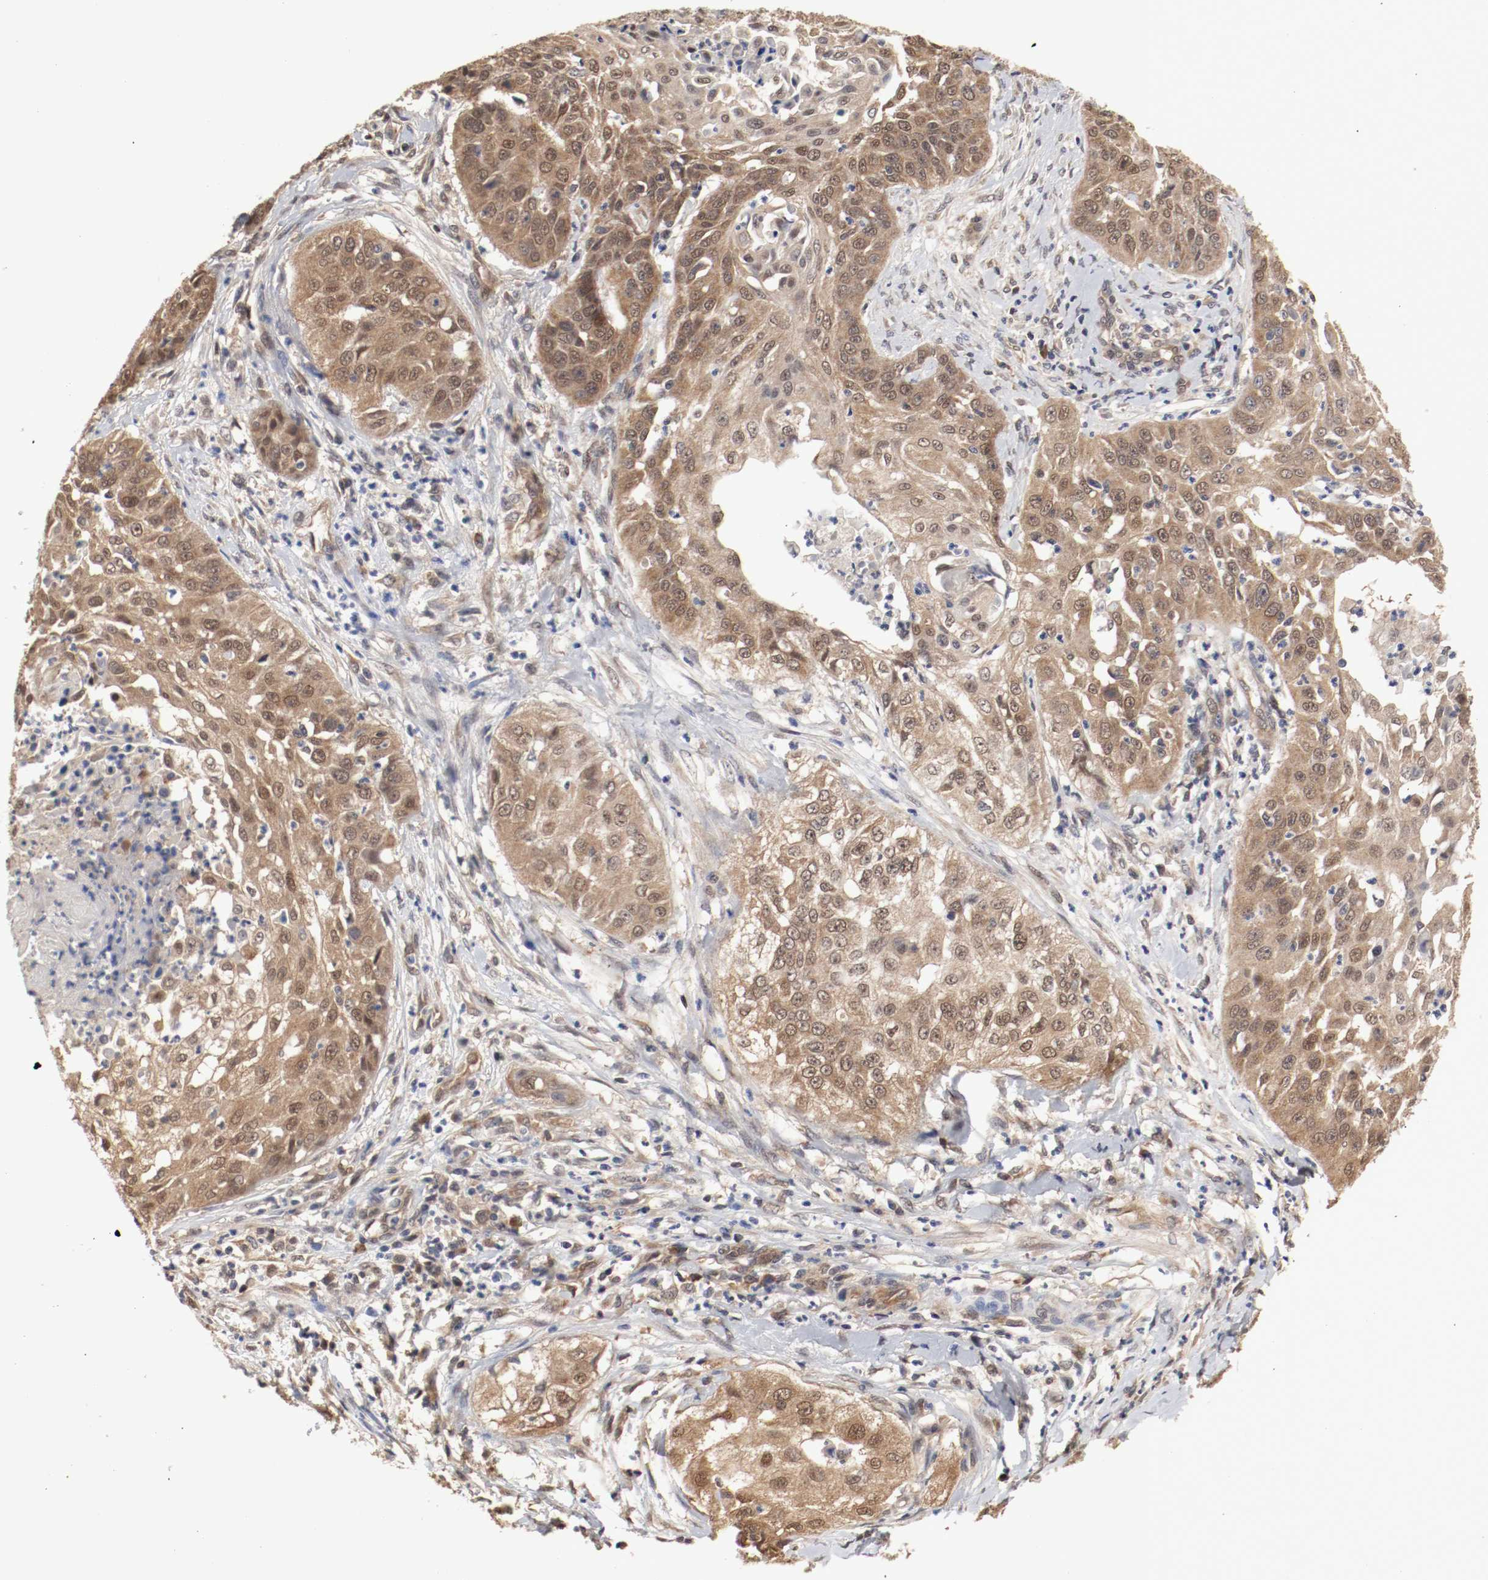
{"staining": {"intensity": "moderate", "quantity": ">75%", "location": "cytoplasmic/membranous,nuclear"}, "tissue": "cervical cancer", "cell_type": "Tumor cells", "image_type": "cancer", "snomed": [{"axis": "morphology", "description": "Squamous cell carcinoma, NOS"}, {"axis": "topography", "description": "Cervix"}], "caption": "Immunohistochemistry of human squamous cell carcinoma (cervical) demonstrates medium levels of moderate cytoplasmic/membranous and nuclear expression in approximately >75% of tumor cells. (Stains: DAB in brown, nuclei in blue, Microscopy: brightfield microscopy at high magnification).", "gene": "AFG3L2", "patient": {"sex": "female", "age": 64}}